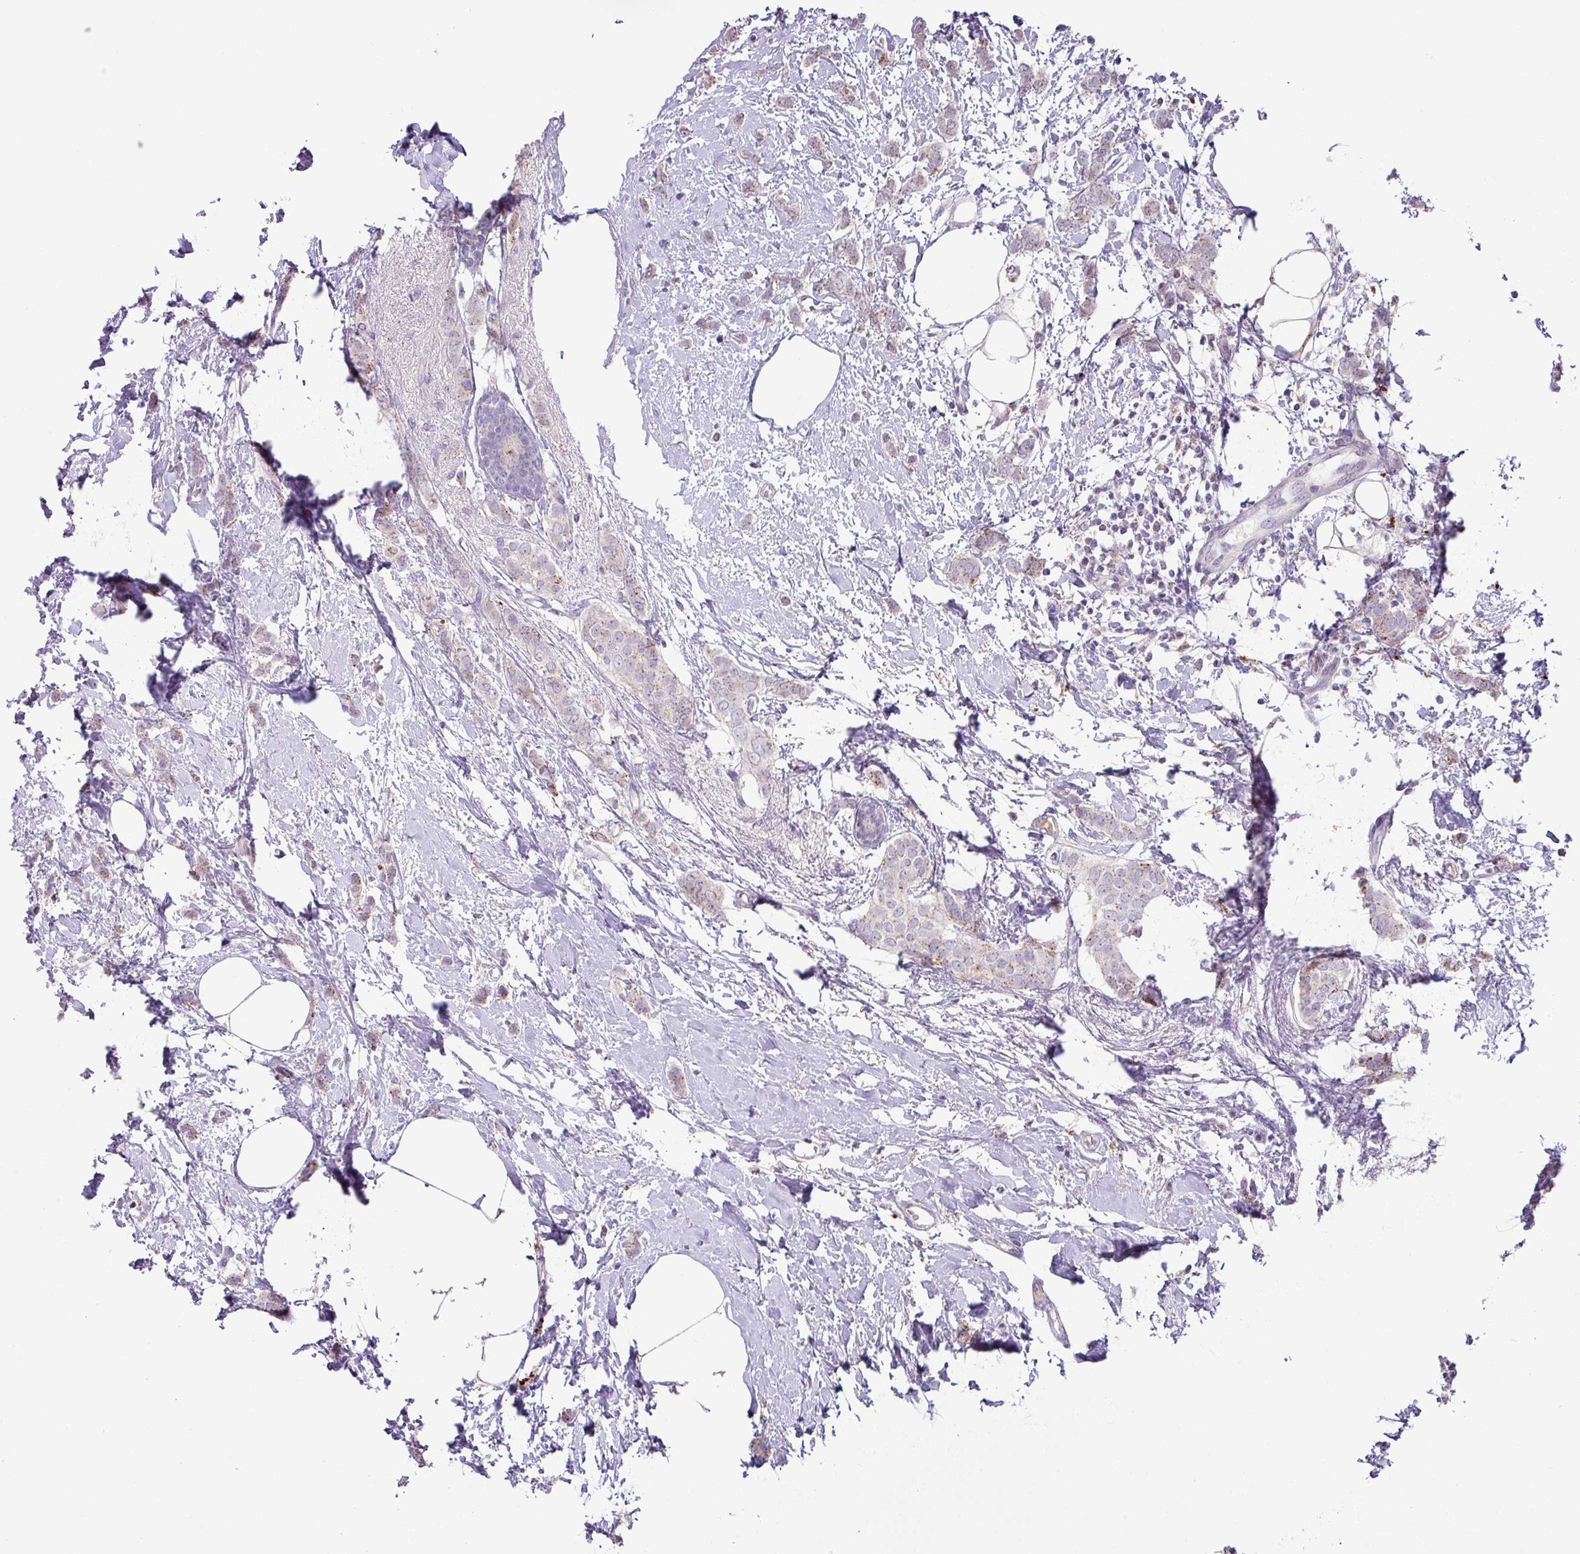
{"staining": {"intensity": "weak", "quantity": "<25%", "location": "cytoplasmic/membranous"}, "tissue": "breast cancer", "cell_type": "Tumor cells", "image_type": "cancer", "snomed": [{"axis": "morphology", "description": "Duct carcinoma"}, {"axis": "topography", "description": "Breast"}], "caption": "The micrograph demonstrates no staining of tumor cells in breast intraductal carcinoma.", "gene": "PLEKHH3", "patient": {"sex": "female", "age": 72}}